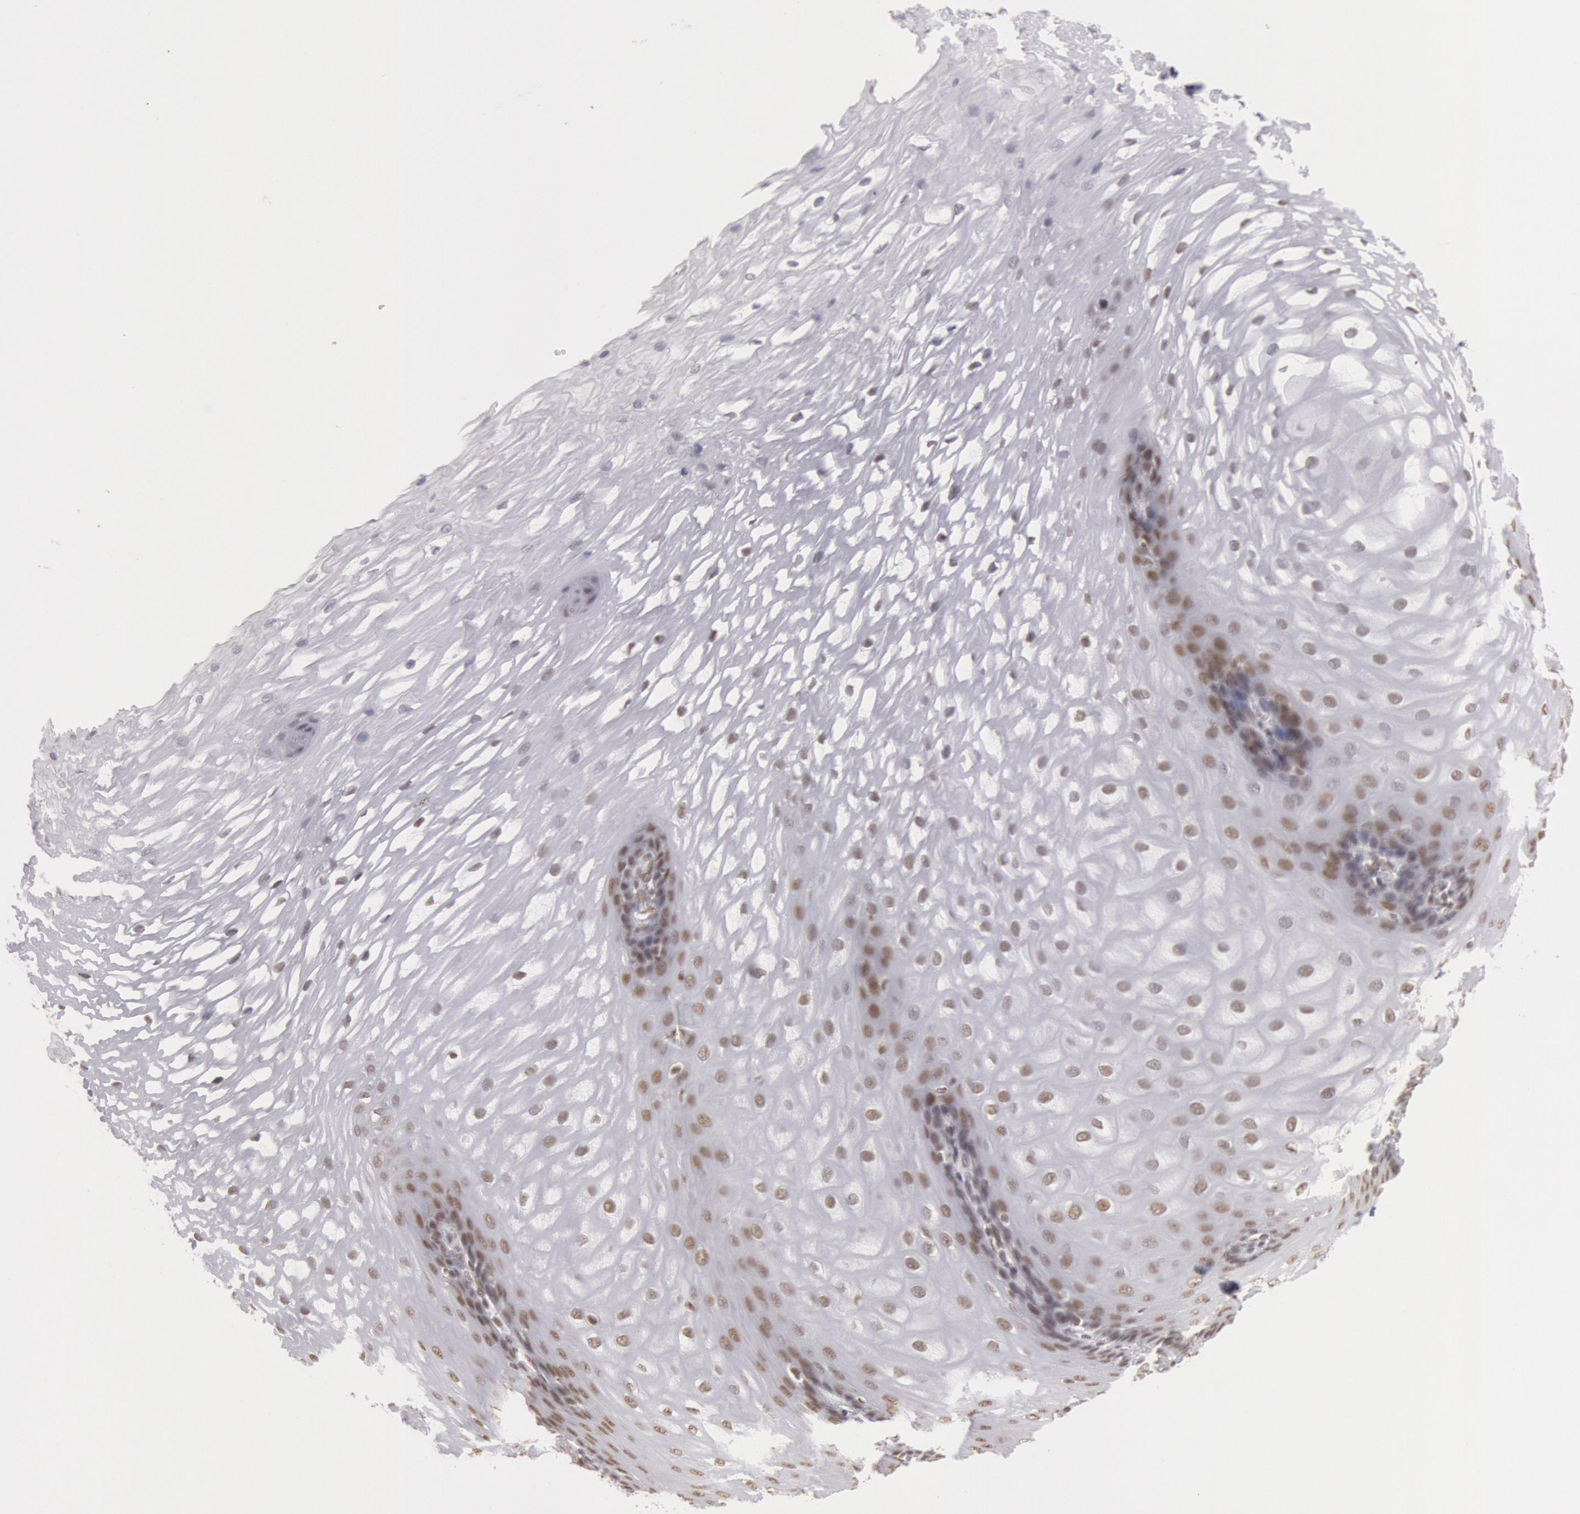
{"staining": {"intensity": "weak", "quantity": ">75%", "location": "nuclear"}, "tissue": "esophagus", "cell_type": "Squamous epithelial cells", "image_type": "normal", "snomed": [{"axis": "morphology", "description": "Normal tissue, NOS"}, {"axis": "morphology", "description": "Adenocarcinoma, NOS"}, {"axis": "topography", "description": "Esophagus"}, {"axis": "topography", "description": "Stomach"}], "caption": "This photomicrograph demonstrates unremarkable esophagus stained with IHC to label a protein in brown. The nuclear of squamous epithelial cells show weak positivity for the protein. Nuclei are counter-stained blue.", "gene": "ESS2", "patient": {"sex": "male", "age": 62}}